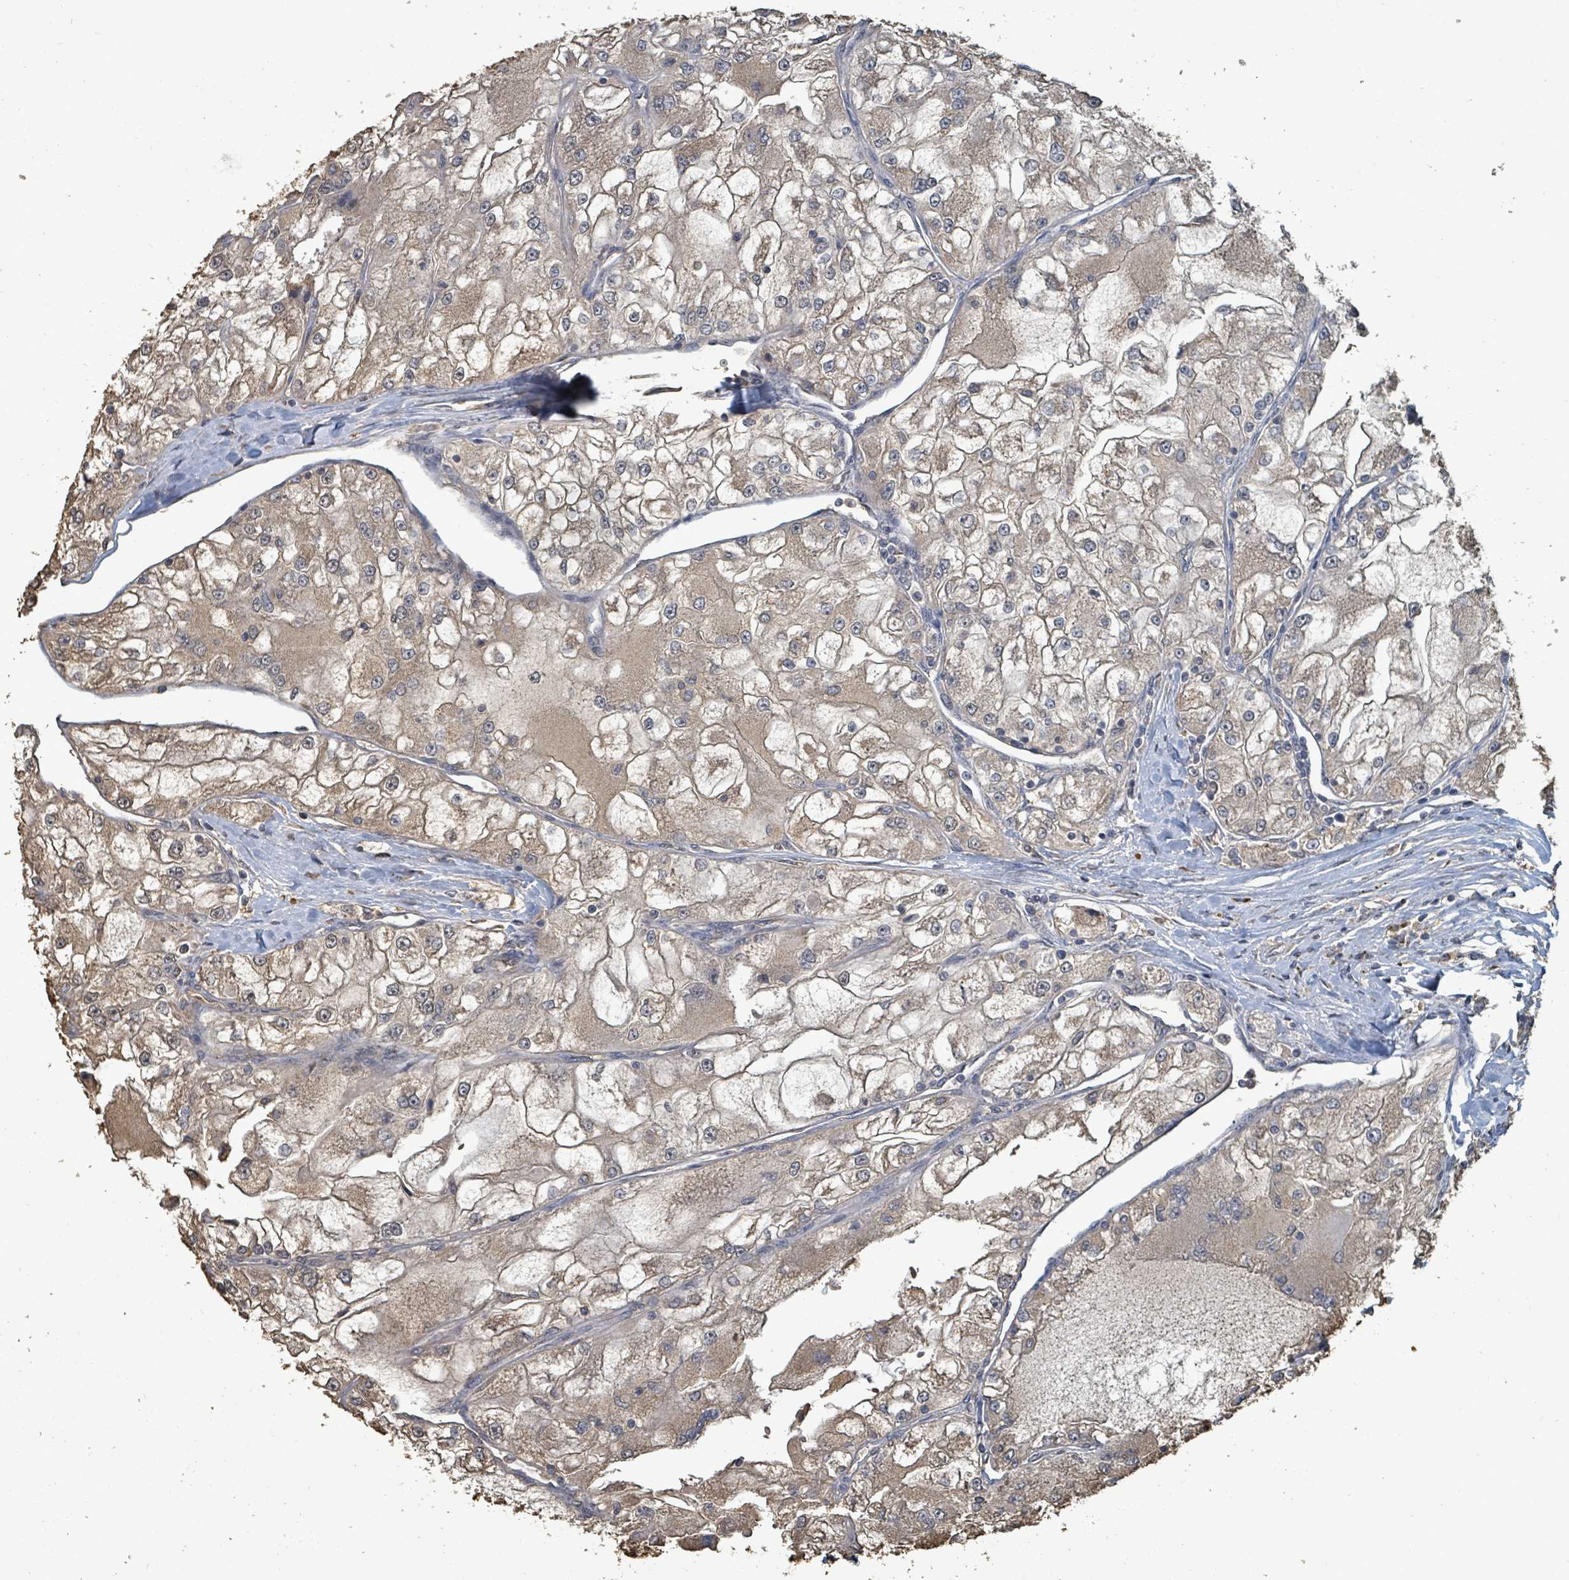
{"staining": {"intensity": "weak", "quantity": "25%-75%", "location": "cytoplasmic/membranous"}, "tissue": "renal cancer", "cell_type": "Tumor cells", "image_type": "cancer", "snomed": [{"axis": "morphology", "description": "Adenocarcinoma, NOS"}, {"axis": "topography", "description": "Kidney"}], "caption": "DAB immunohistochemical staining of renal adenocarcinoma displays weak cytoplasmic/membranous protein expression in about 25%-75% of tumor cells.", "gene": "C6orf52", "patient": {"sex": "female", "age": 72}}